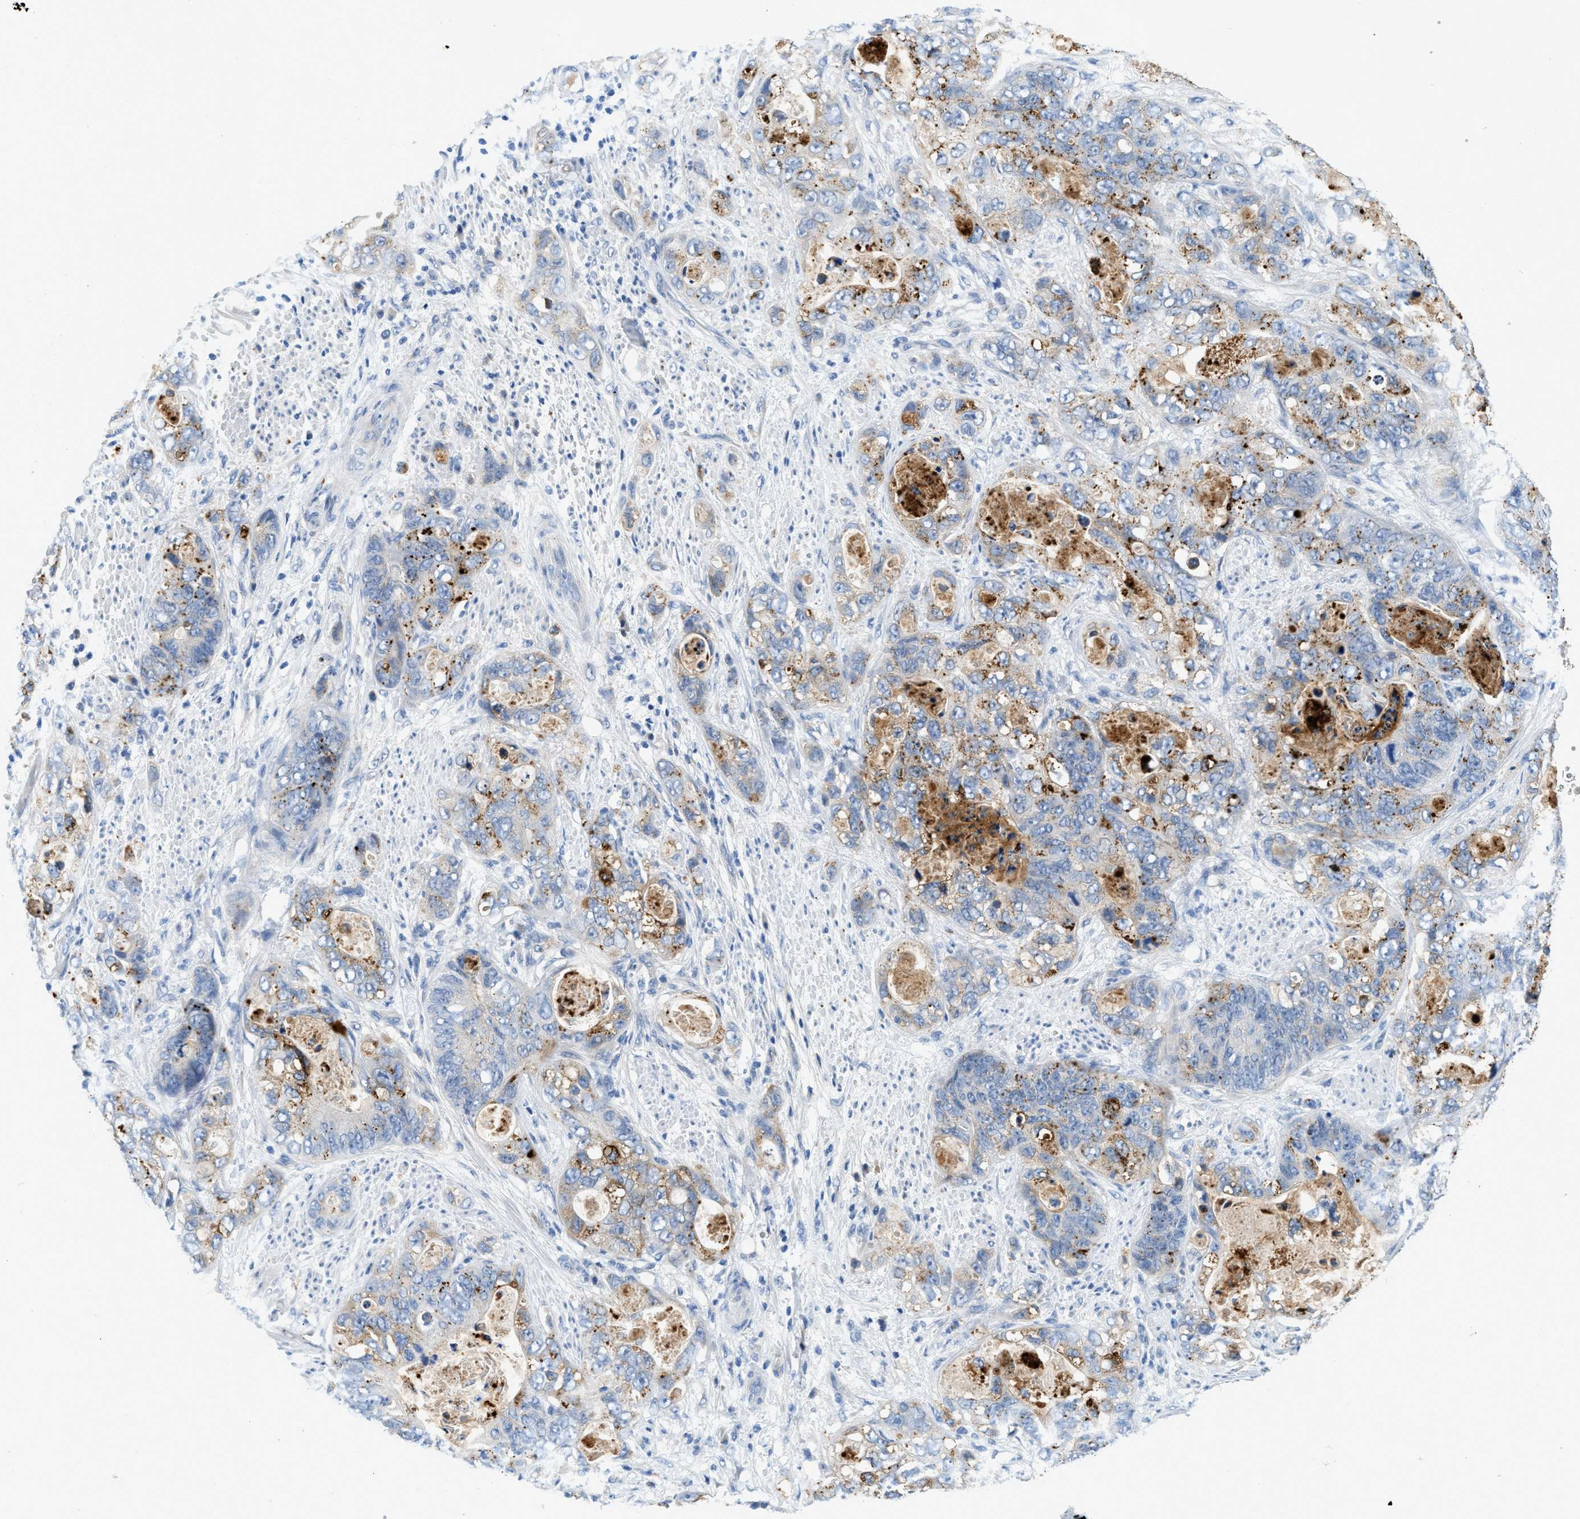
{"staining": {"intensity": "moderate", "quantity": "<25%", "location": "cytoplasmic/membranous"}, "tissue": "stomach cancer", "cell_type": "Tumor cells", "image_type": "cancer", "snomed": [{"axis": "morphology", "description": "Adenocarcinoma, NOS"}, {"axis": "topography", "description": "Stomach"}], "caption": "Approximately <25% of tumor cells in adenocarcinoma (stomach) demonstrate moderate cytoplasmic/membranous protein staining as visualized by brown immunohistochemical staining.", "gene": "TSPAN3", "patient": {"sex": "female", "age": 89}}